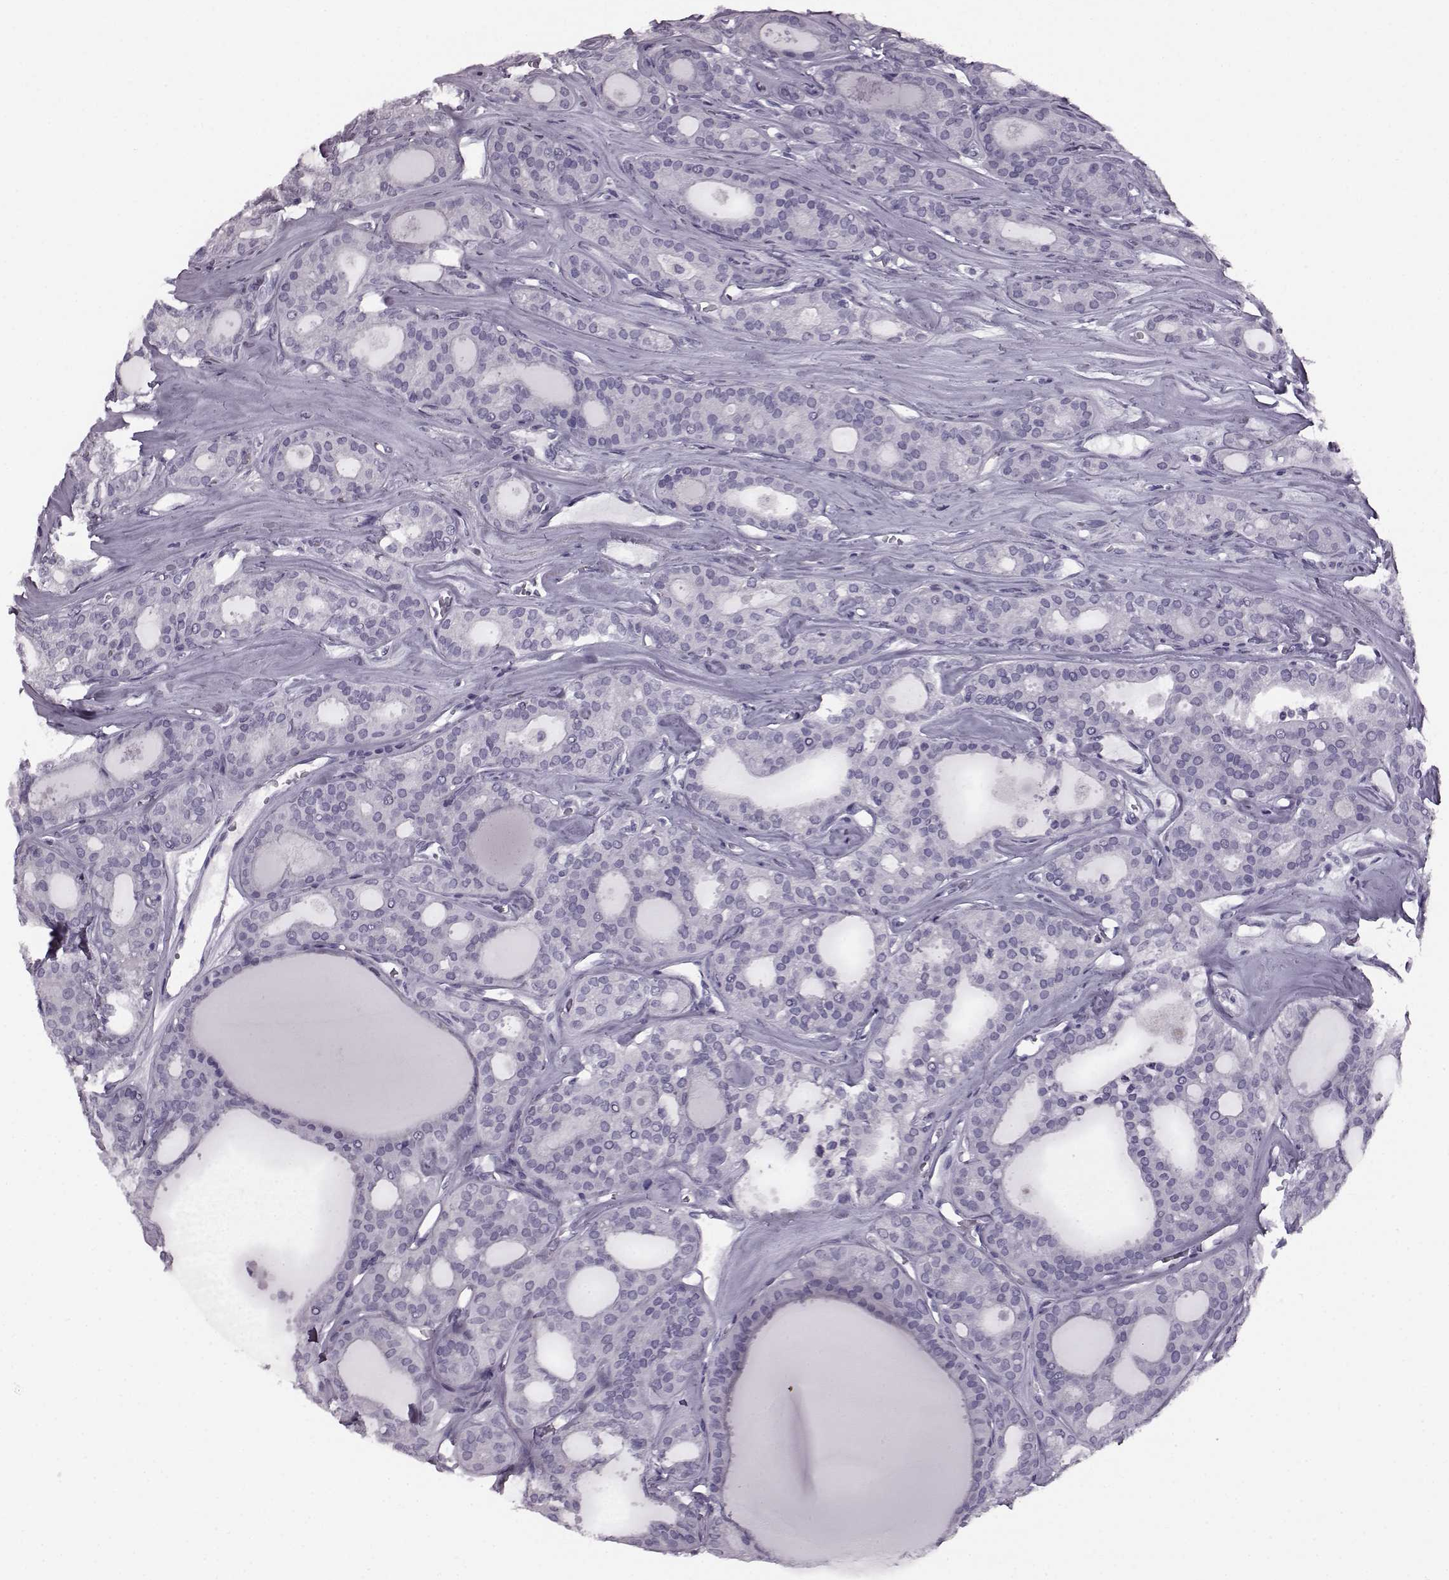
{"staining": {"intensity": "negative", "quantity": "none", "location": "none"}, "tissue": "thyroid cancer", "cell_type": "Tumor cells", "image_type": "cancer", "snomed": [{"axis": "morphology", "description": "Follicular adenoma carcinoma, NOS"}, {"axis": "topography", "description": "Thyroid gland"}], "caption": "Tumor cells are negative for brown protein staining in thyroid follicular adenoma carcinoma.", "gene": "JSRP1", "patient": {"sex": "male", "age": 75}}